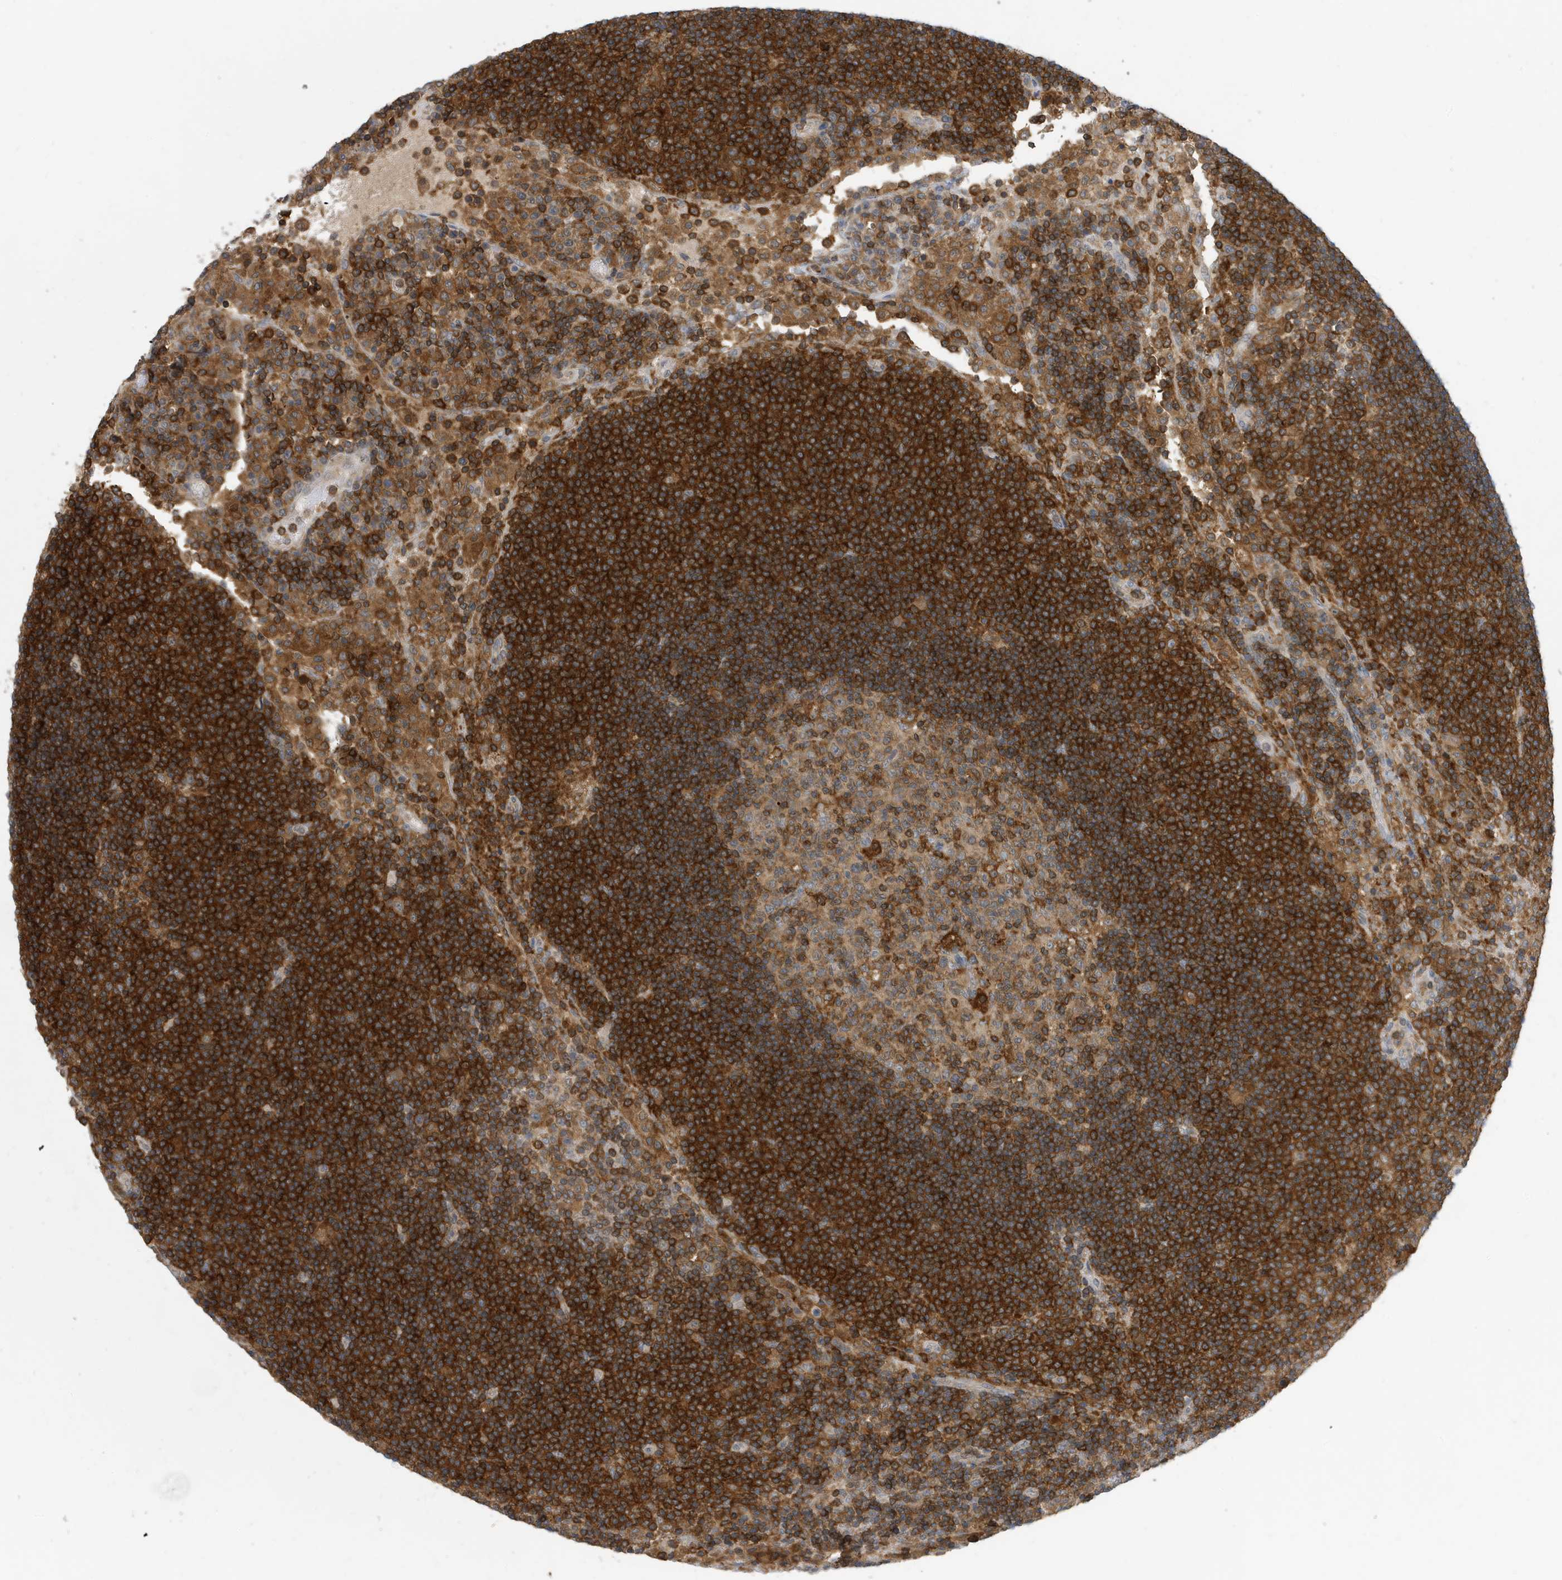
{"staining": {"intensity": "strong", "quantity": "<25%", "location": "cytoplasmic/membranous"}, "tissue": "lymph node", "cell_type": "Germinal center cells", "image_type": "normal", "snomed": [{"axis": "morphology", "description": "Normal tissue, NOS"}, {"axis": "topography", "description": "Lymph node"}], "caption": "Immunohistochemical staining of benign lymph node shows <25% levels of strong cytoplasmic/membranous protein staining in about <25% of germinal center cells. Nuclei are stained in blue.", "gene": "NSUN3", "patient": {"sex": "female", "age": 53}}